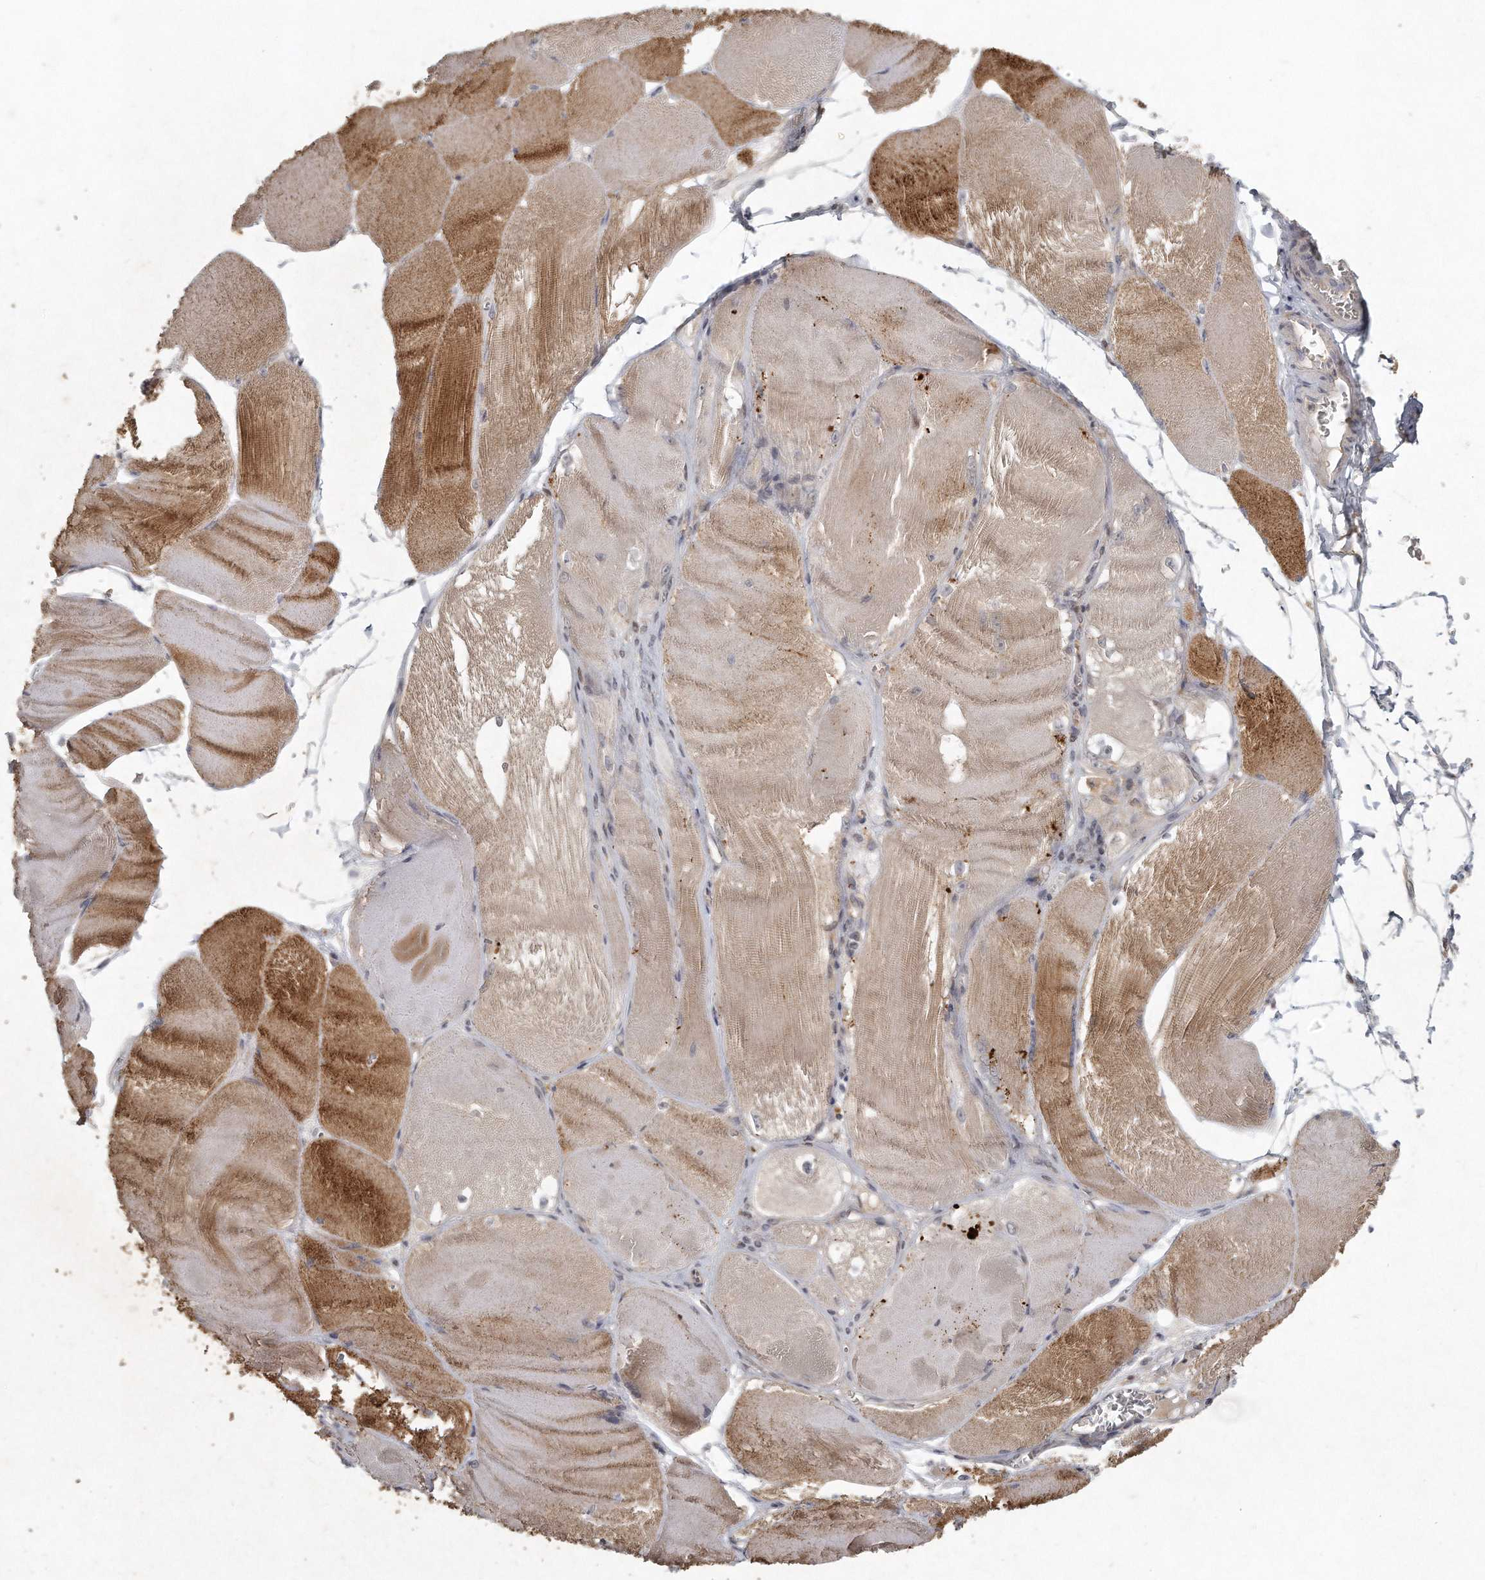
{"staining": {"intensity": "moderate", "quantity": "25%-75%", "location": "cytoplasmic/membranous"}, "tissue": "skeletal muscle", "cell_type": "Myocytes", "image_type": "normal", "snomed": [{"axis": "morphology", "description": "Normal tissue, NOS"}, {"axis": "morphology", "description": "Basal cell carcinoma"}, {"axis": "topography", "description": "Skeletal muscle"}], "caption": "Moderate cytoplasmic/membranous expression for a protein is appreciated in approximately 25%-75% of myocytes of normal skeletal muscle using immunohistochemistry (IHC).", "gene": "LGALS8", "patient": {"sex": "female", "age": 64}}